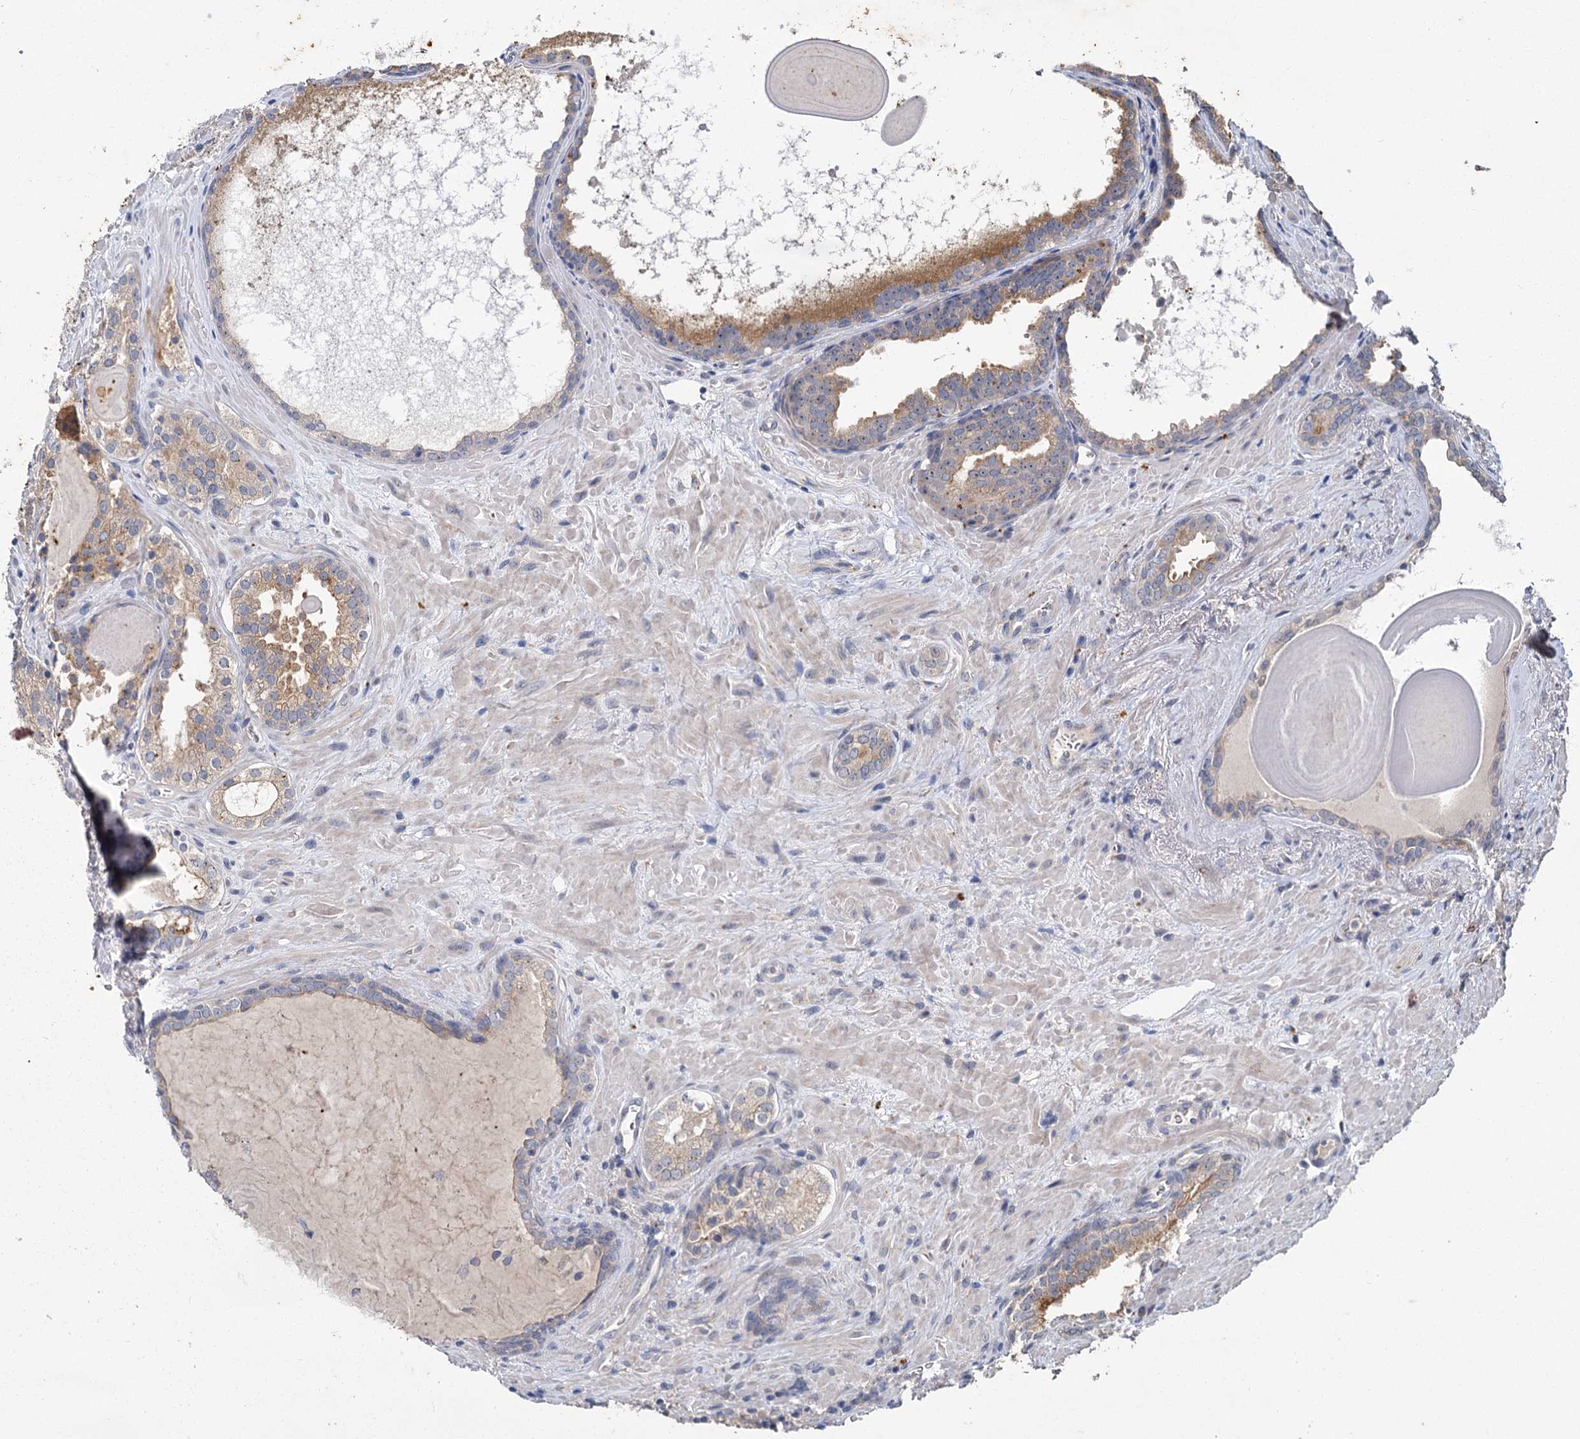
{"staining": {"intensity": "weak", "quantity": "25%-75%", "location": "cytoplasmic/membranous"}, "tissue": "prostate cancer", "cell_type": "Tumor cells", "image_type": "cancer", "snomed": [{"axis": "morphology", "description": "Adenocarcinoma, High grade"}, {"axis": "topography", "description": "Prostate"}], "caption": "High-grade adenocarcinoma (prostate) stained with a protein marker displays weak staining in tumor cells.", "gene": "ATP9A", "patient": {"sex": "male", "age": 66}}